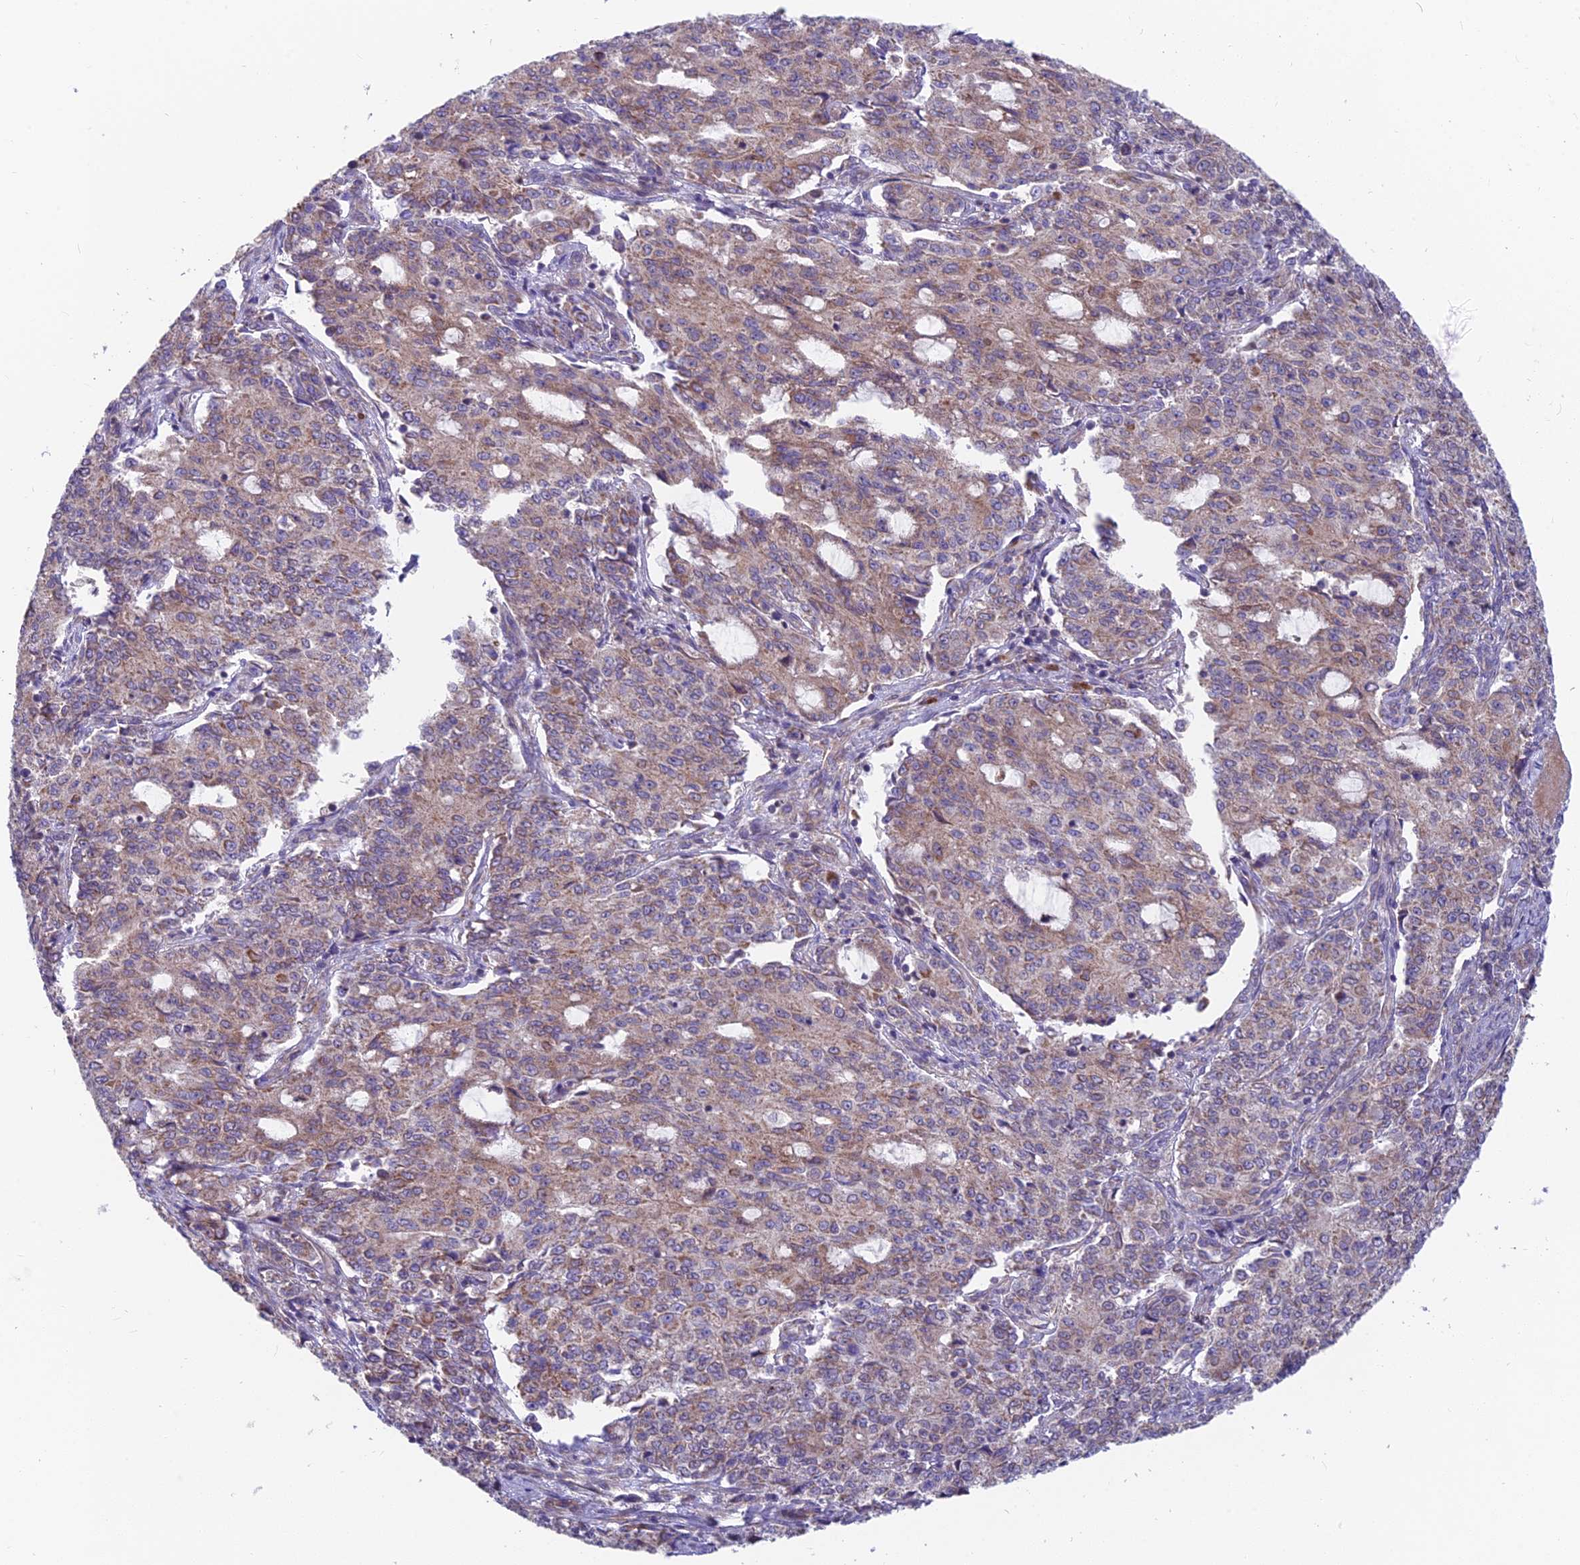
{"staining": {"intensity": "weak", "quantity": "25%-75%", "location": "cytoplasmic/membranous"}, "tissue": "endometrial cancer", "cell_type": "Tumor cells", "image_type": "cancer", "snomed": [{"axis": "morphology", "description": "Adenocarcinoma, NOS"}, {"axis": "topography", "description": "Endometrium"}], "caption": "Protein staining of endometrial cancer (adenocarcinoma) tissue displays weak cytoplasmic/membranous expression in about 25%-75% of tumor cells.", "gene": "TBC1D20", "patient": {"sex": "female", "age": 50}}